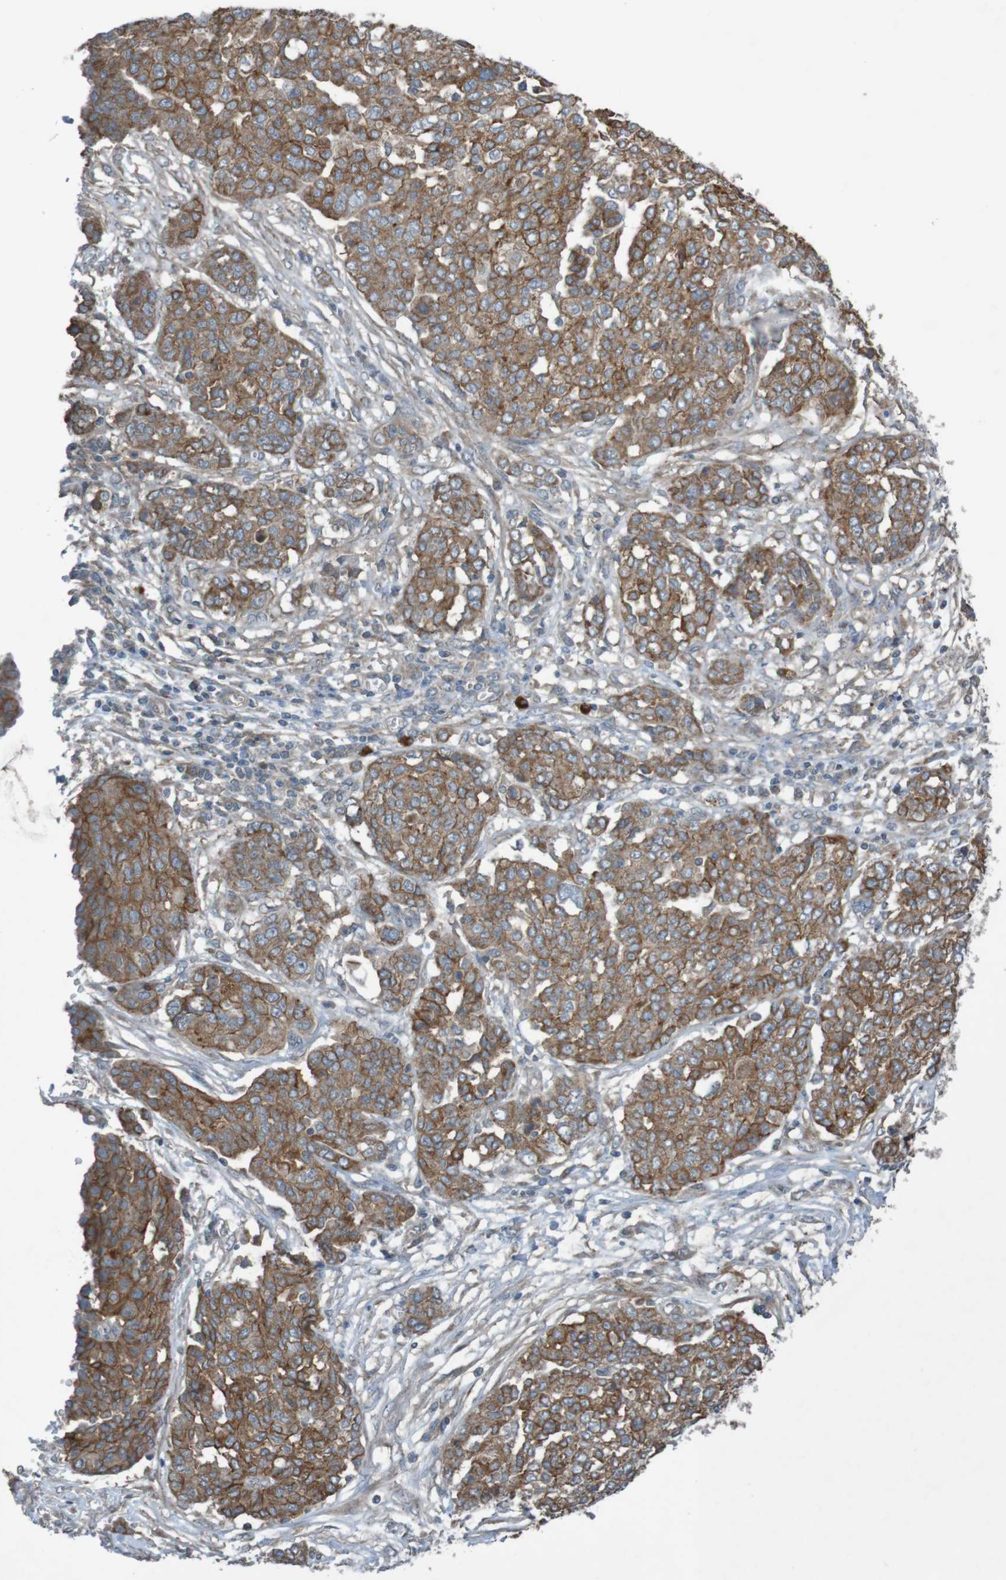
{"staining": {"intensity": "moderate", "quantity": ">75%", "location": "cytoplasmic/membranous"}, "tissue": "ovarian cancer", "cell_type": "Tumor cells", "image_type": "cancer", "snomed": [{"axis": "morphology", "description": "Cystadenocarcinoma, serous, NOS"}, {"axis": "topography", "description": "Soft tissue"}, {"axis": "topography", "description": "Ovary"}], "caption": "Immunohistochemistry (IHC) of human ovarian serous cystadenocarcinoma reveals medium levels of moderate cytoplasmic/membranous positivity in about >75% of tumor cells.", "gene": "B3GAT2", "patient": {"sex": "female", "age": 57}}